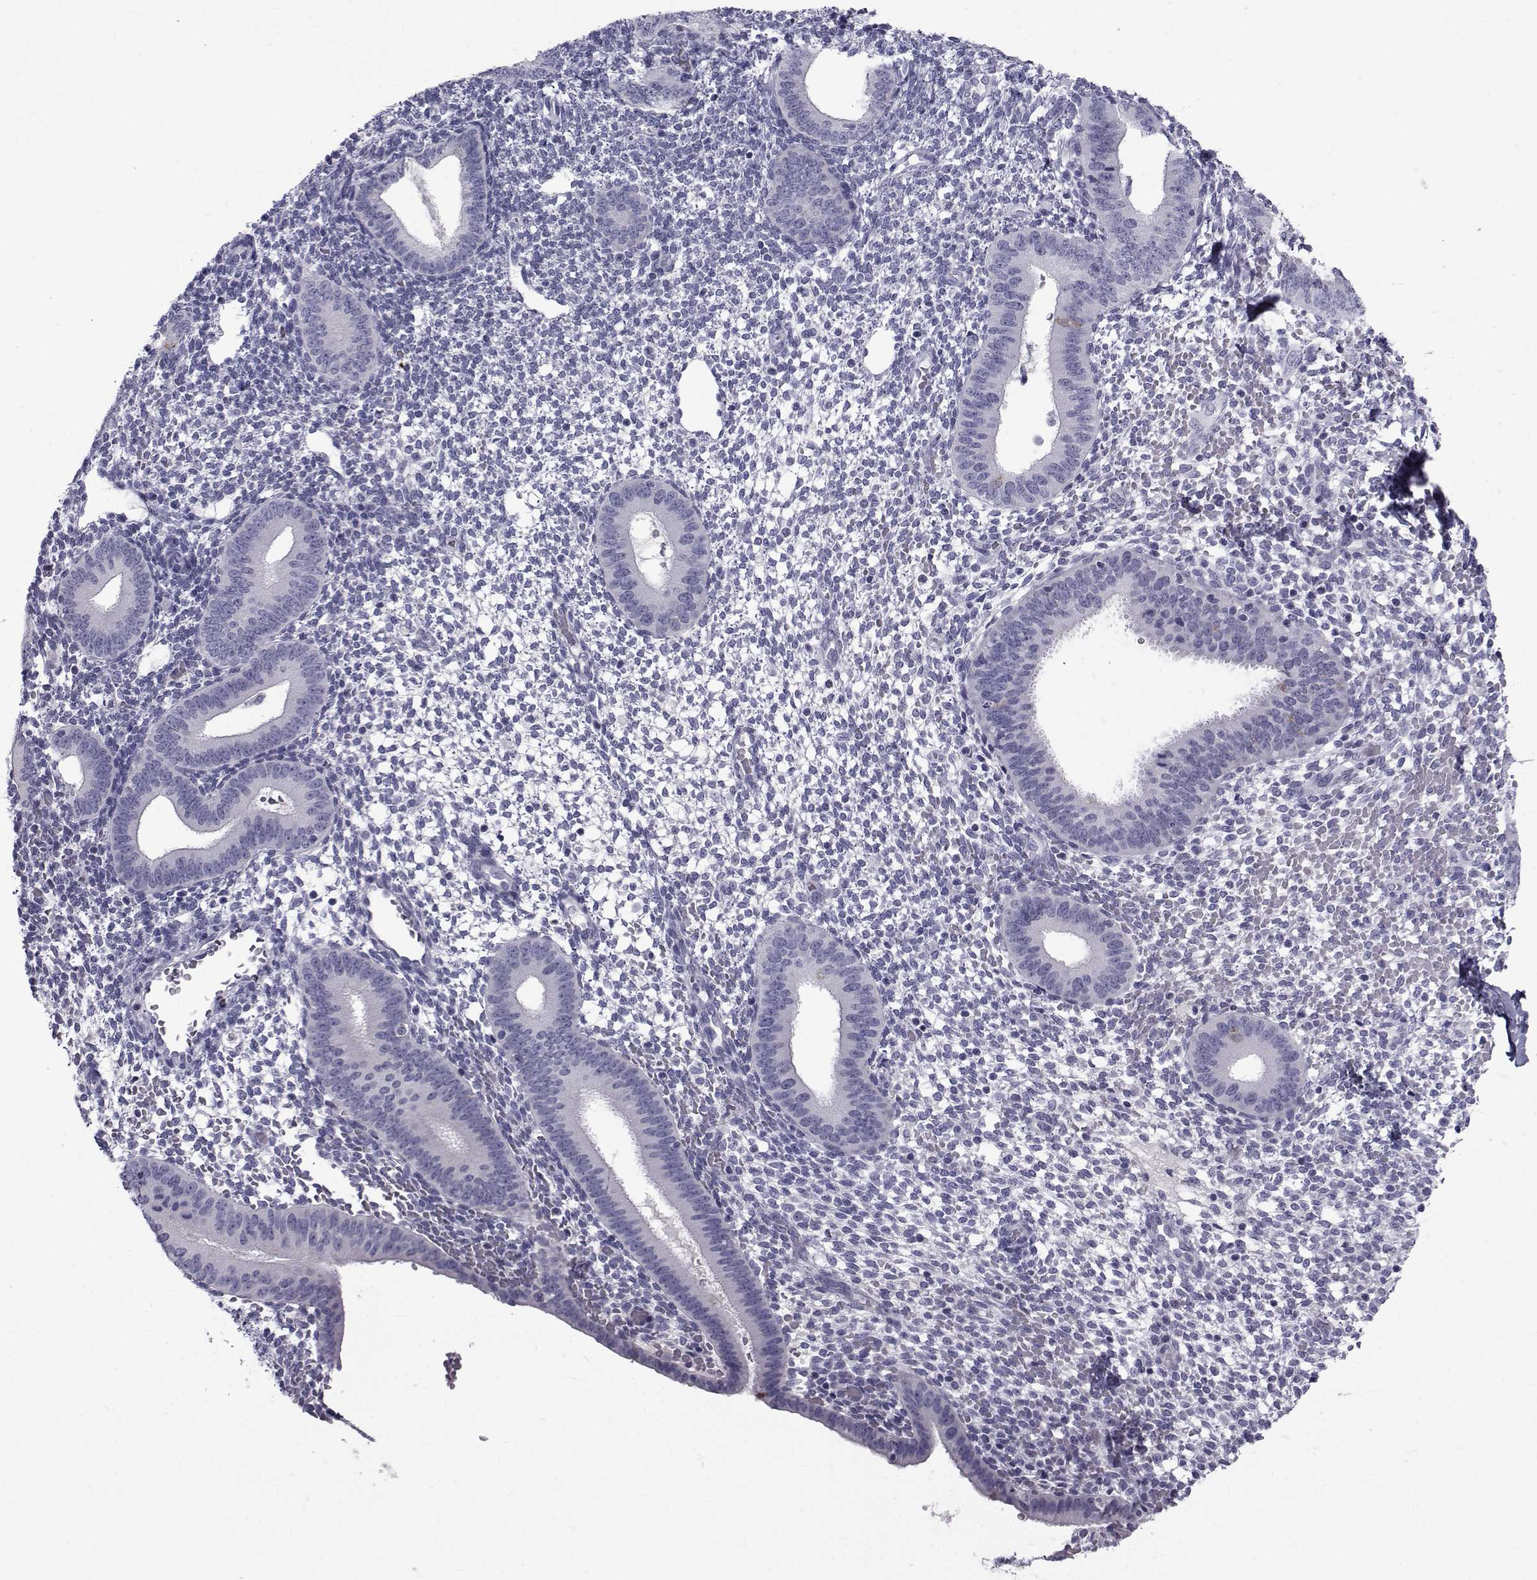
{"staining": {"intensity": "negative", "quantity": "none", "location": "none"}, "tissue": "endometrium", "cell_type": "Cells in endometrial stroma", "image_type": "normal", "snomed": [{"axis": "morphology", "description": "Normal tissue, NOS"}, {"axis": "topography", "description": "Endometrium"}], "caption": "This micrograph is of unremarkable endometrium stained with immunohistochemistry to label a protein in brown with the nuclei are counter-stained blue. There is no staining in cells in endometrial stroma. (DAB IHC with hematoxylin counter stain).", "gene": "FDXR", "patient": {"sex": "female", "age": 40}}